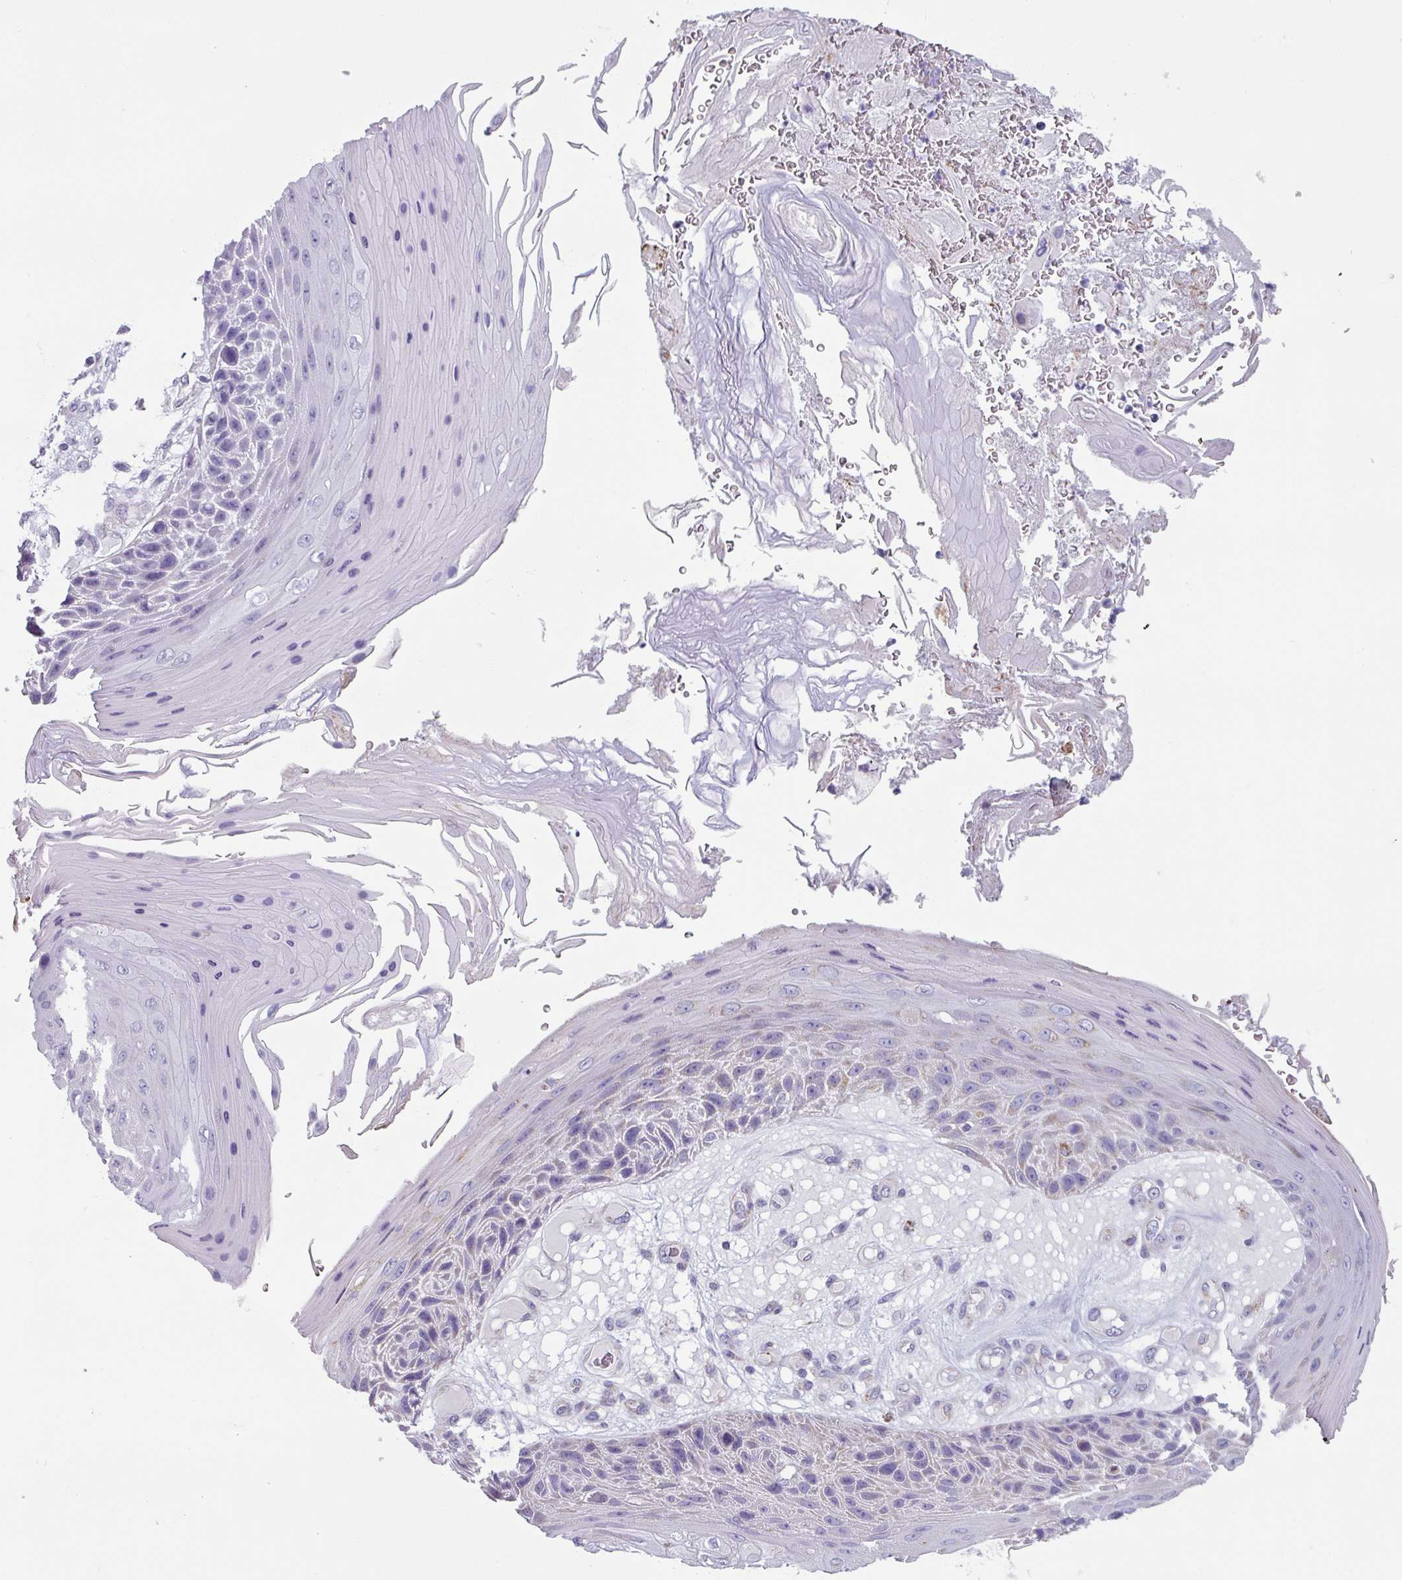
{"staining": {"intensity": "negative", "quantity": "none", "location": "none"}, "tissue": "skin cancer", "cell_type": "Tumor cells", "image_type": "cancer", "snomed": [{"axis": "morphology", "description": "Squamous cell carcinoma, NOS"}, {"axis": "topography", "description": "Skin"}], "caption": "Skin squamous cell carcinoma stained for a protein using IHC demonstrates no positivity tumor cells.", "gene": "CAMK1", "patient": {"sex": "female", "age": 88}}